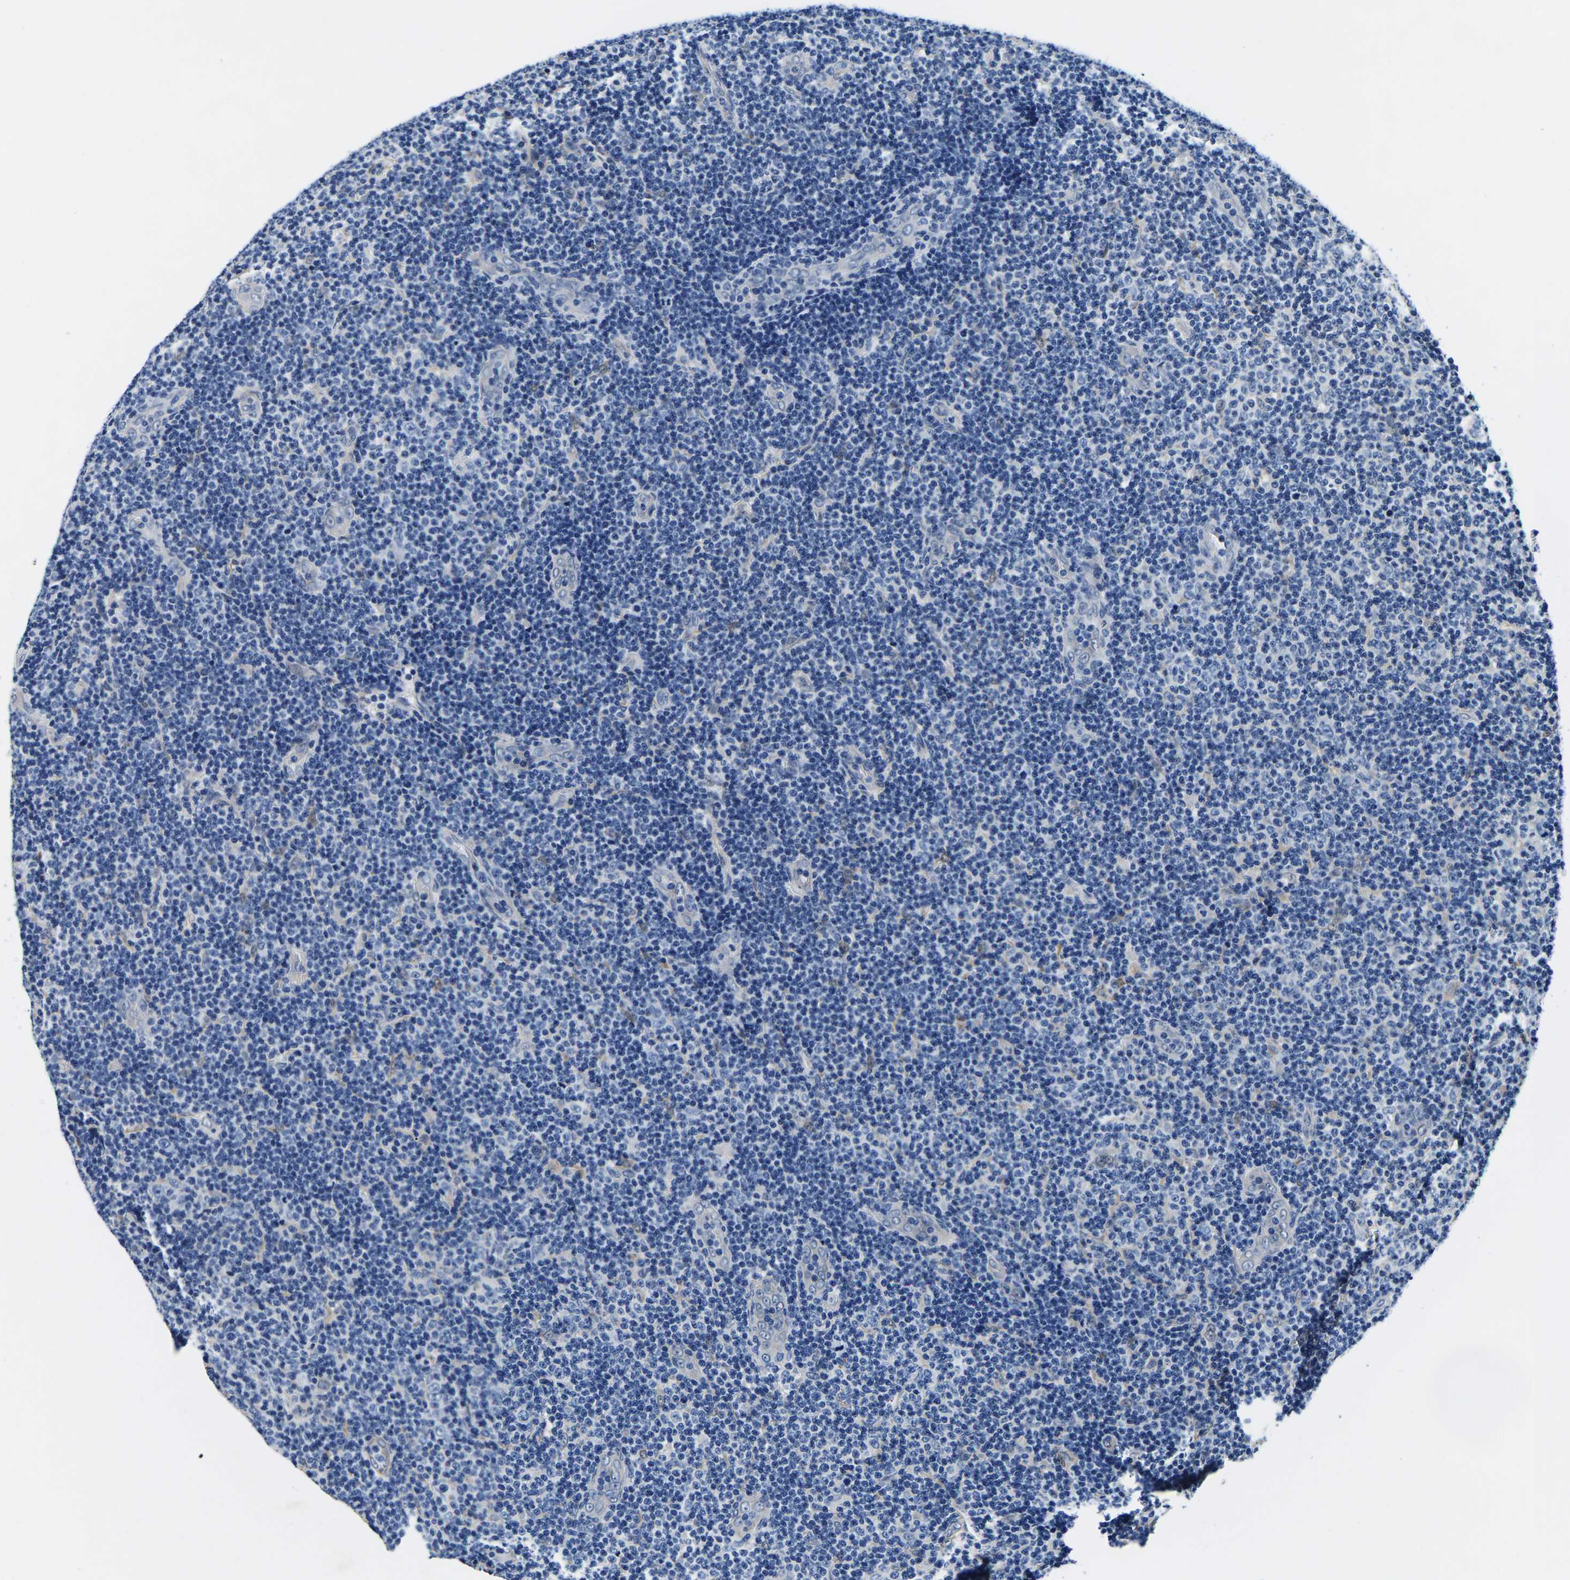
{"staining": {"intensity": "negative", "quantity": "none", "location": "none"}, "tissue": "lymphoma", "cell_type": "Tumor cells", "image_type": "cancer", "snomed": [{"axis": "morphology", "description": "Malignant lymphoma, non-Hodgkin's type, Low grade"}, {"axis": "topography", "description": "Lymph node"}], "caption": "This histopathology image is of malignant lymphoma, non-Hodgkin's type (low-grade) stained with immunohistochemistry (IHC) to label a protein in brown with the nuclei are counter-stained blue. There is no expression in tumor cells.", "gene": "ACO1", "patient": {"sex": "male", "age": 83}}